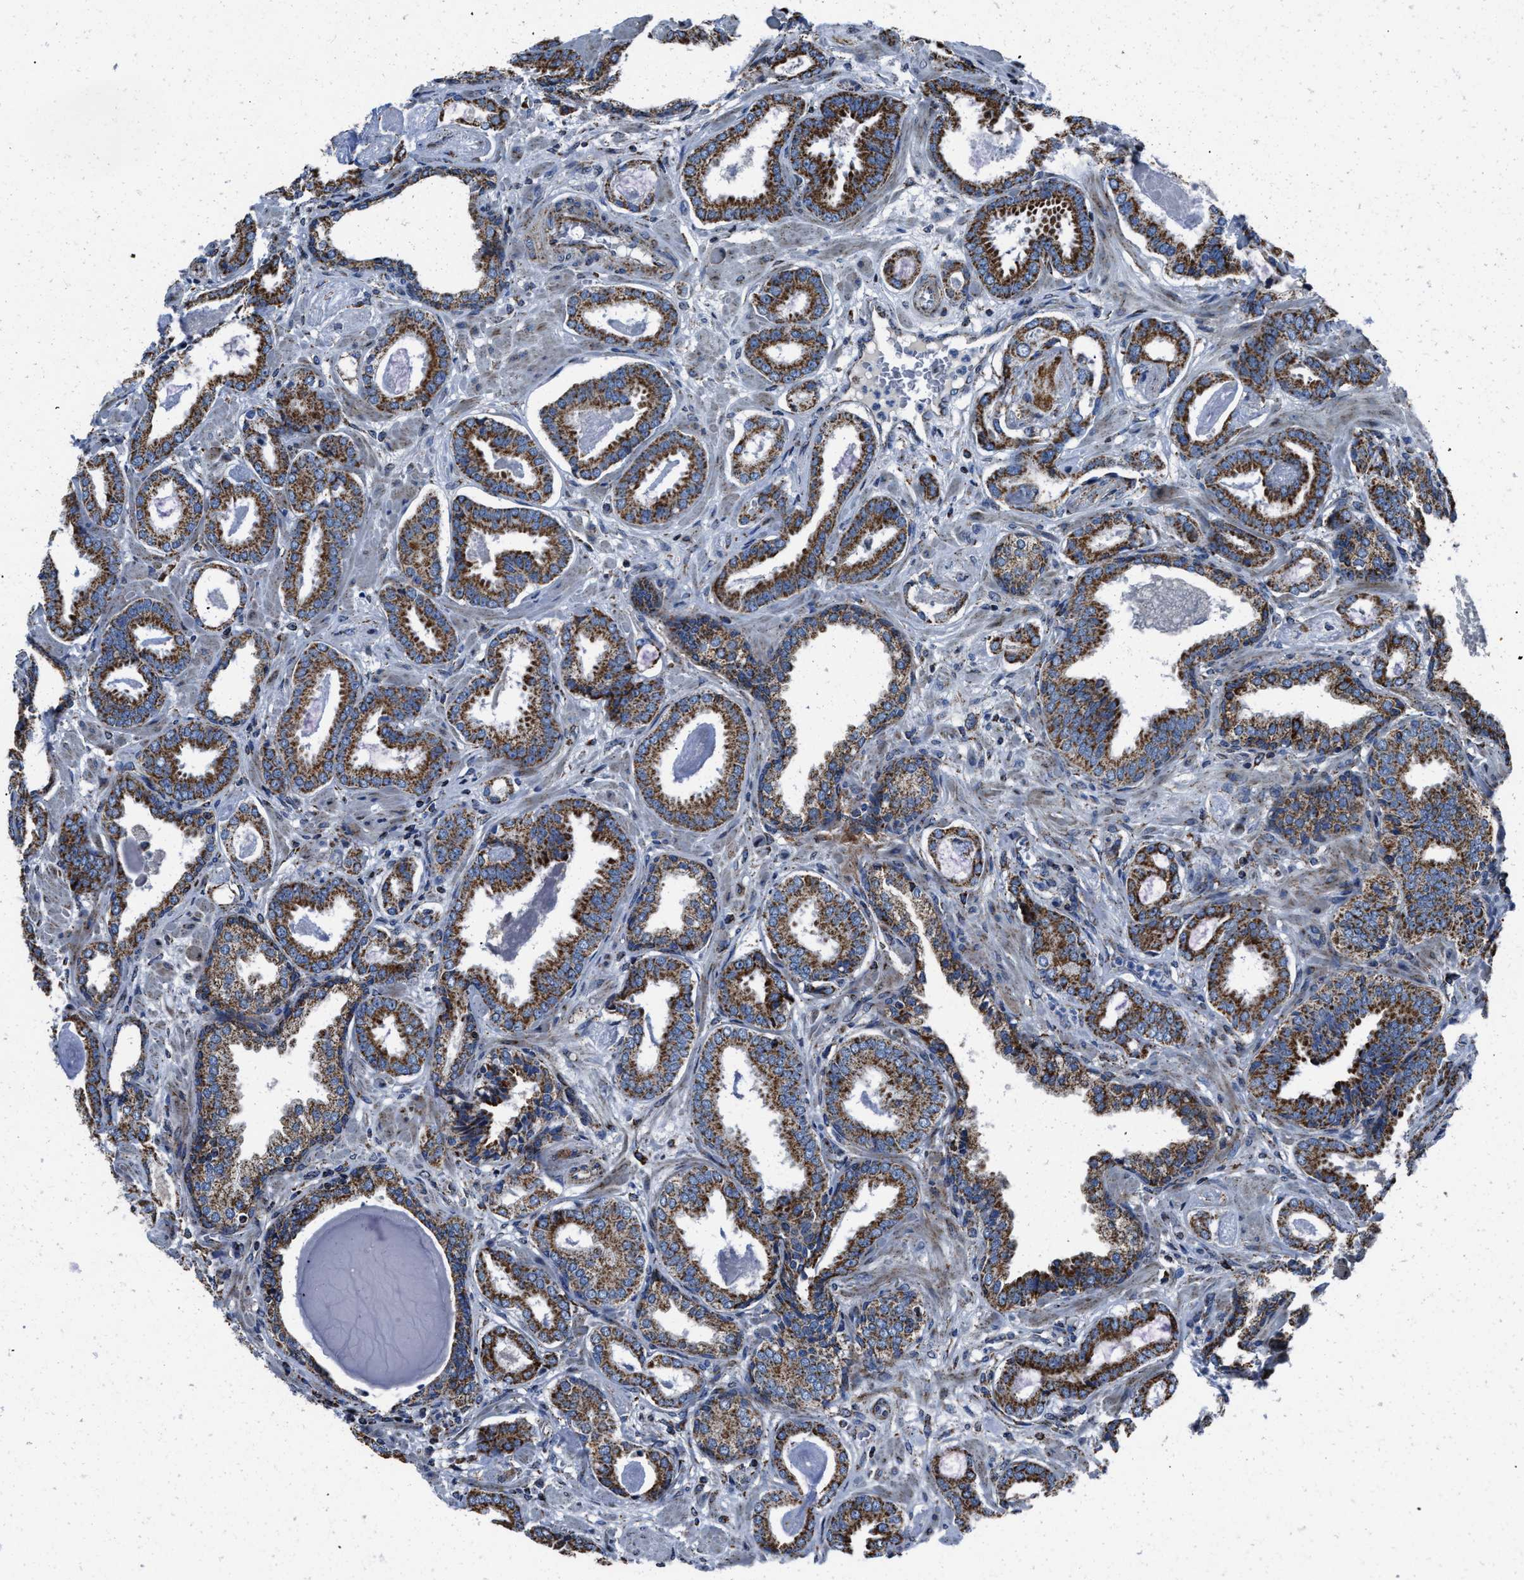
{"staining": {"intensity": "strong", "quantity": ">75%", "location": "cytoplasmic/membranous"}, "tissue": "prostate cancer", "cell_type": "Tumor cells", "image_type": "cancer", "snomed": [{"axis": "morphology", "description": "Adenocarcinoma, Low grade"}, {"axis": "topography", "description": "Prostate"}], "caption": "Low-grade adenocarcinoma (prostate) stained for a protein exhibits strong cytoplasmic/membranous positivity in tumor cells.", "gene": "NSD3", "patient": {"sex": "male", "age": 53}}